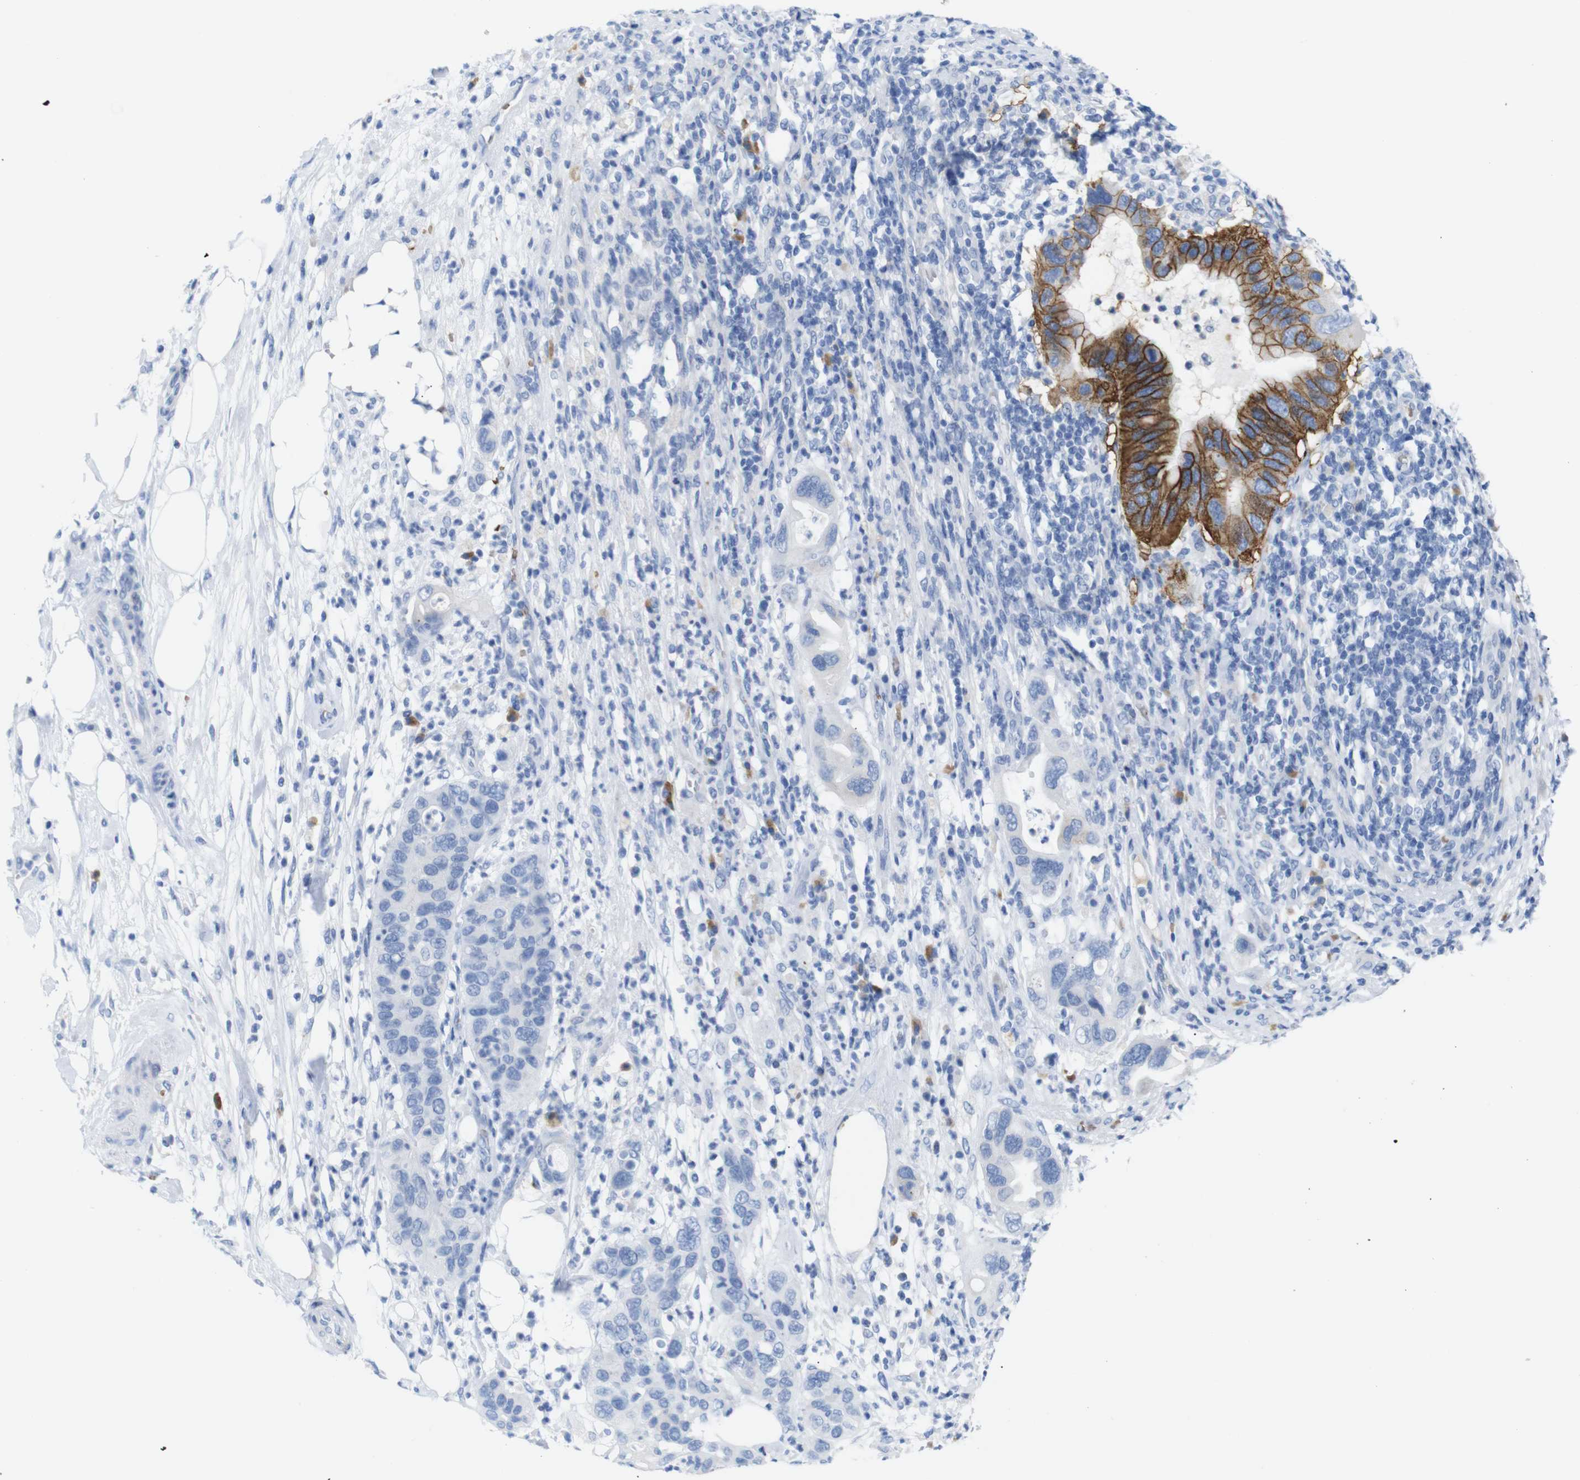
{"staining": {"intensity": "negative", "quantity": "none", "location": "none"}, "tissue": "pancreatic cancer", "cell_type": "Tumor cells", "image_type": "cancer", "snomed": [{"axis": "morphology", "description": "Adenocarcinoma, NOS"}, {"axis": "topography", "description": "Pancreas"}], "caption": "The histopathology image shows no staining of tumor cells in pancreatic adenocarcinoma.", "gene": "ERVMER34-1", "patient": {"sex": "female", "age": 71}}